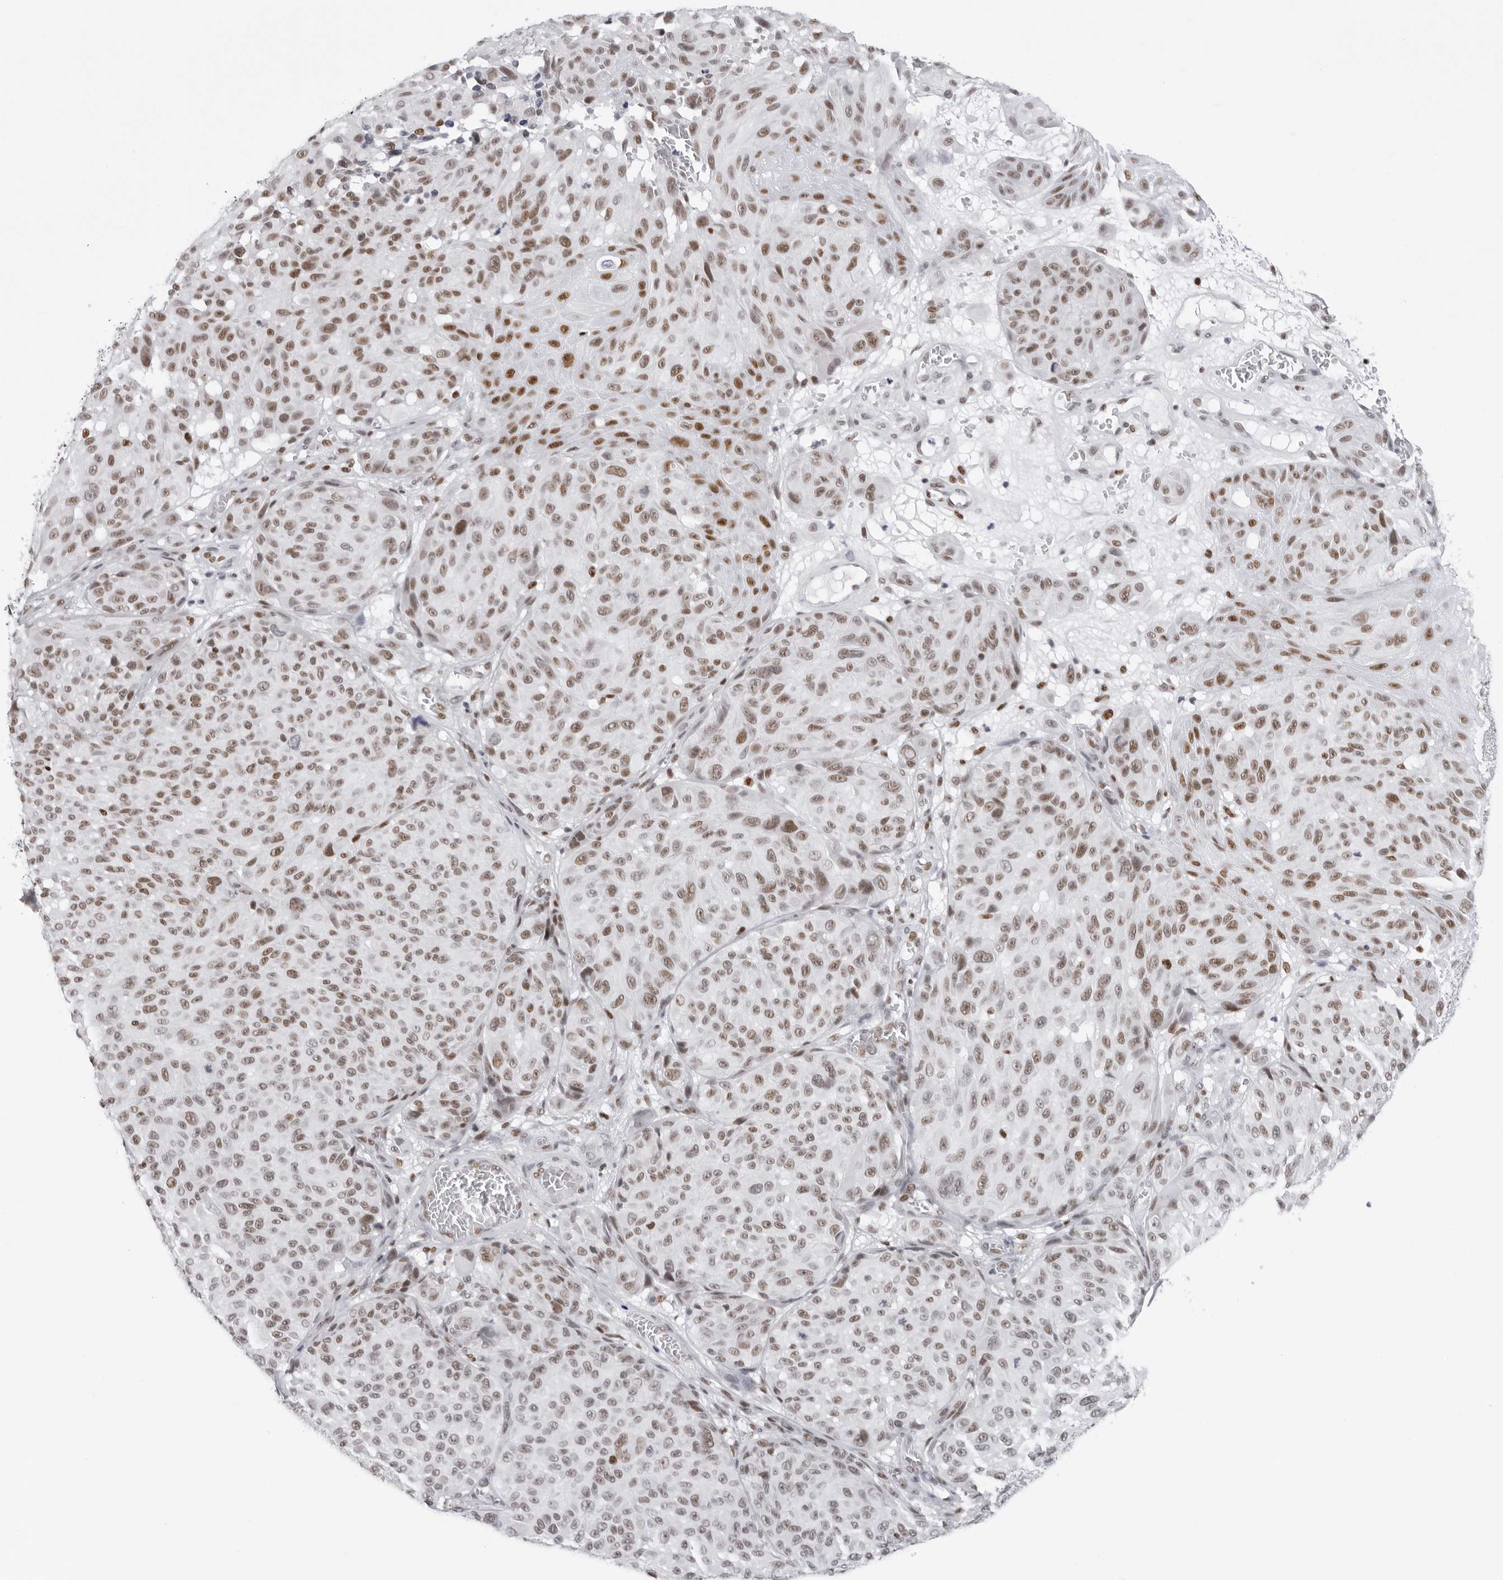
{"staining": {"intensity": "weak", "quantity": ">75%", "location": "nuclear"}, "tissue": "melanoma", "cell_type": "Tumor cells", "image_type": "cancer", "snomed": [{"axis": "morphology", "description": "Malignant melanoma, NOS"}, {"axis": "topography", "description": "Skin"}], "caption": "Human melanoma stained with a brown dye demonstrates weak nuclear positive staining in approximately >75% of tumor cells.", "gene": "IRF2BP2", "patient": {"sex": "male", "age": 83}}